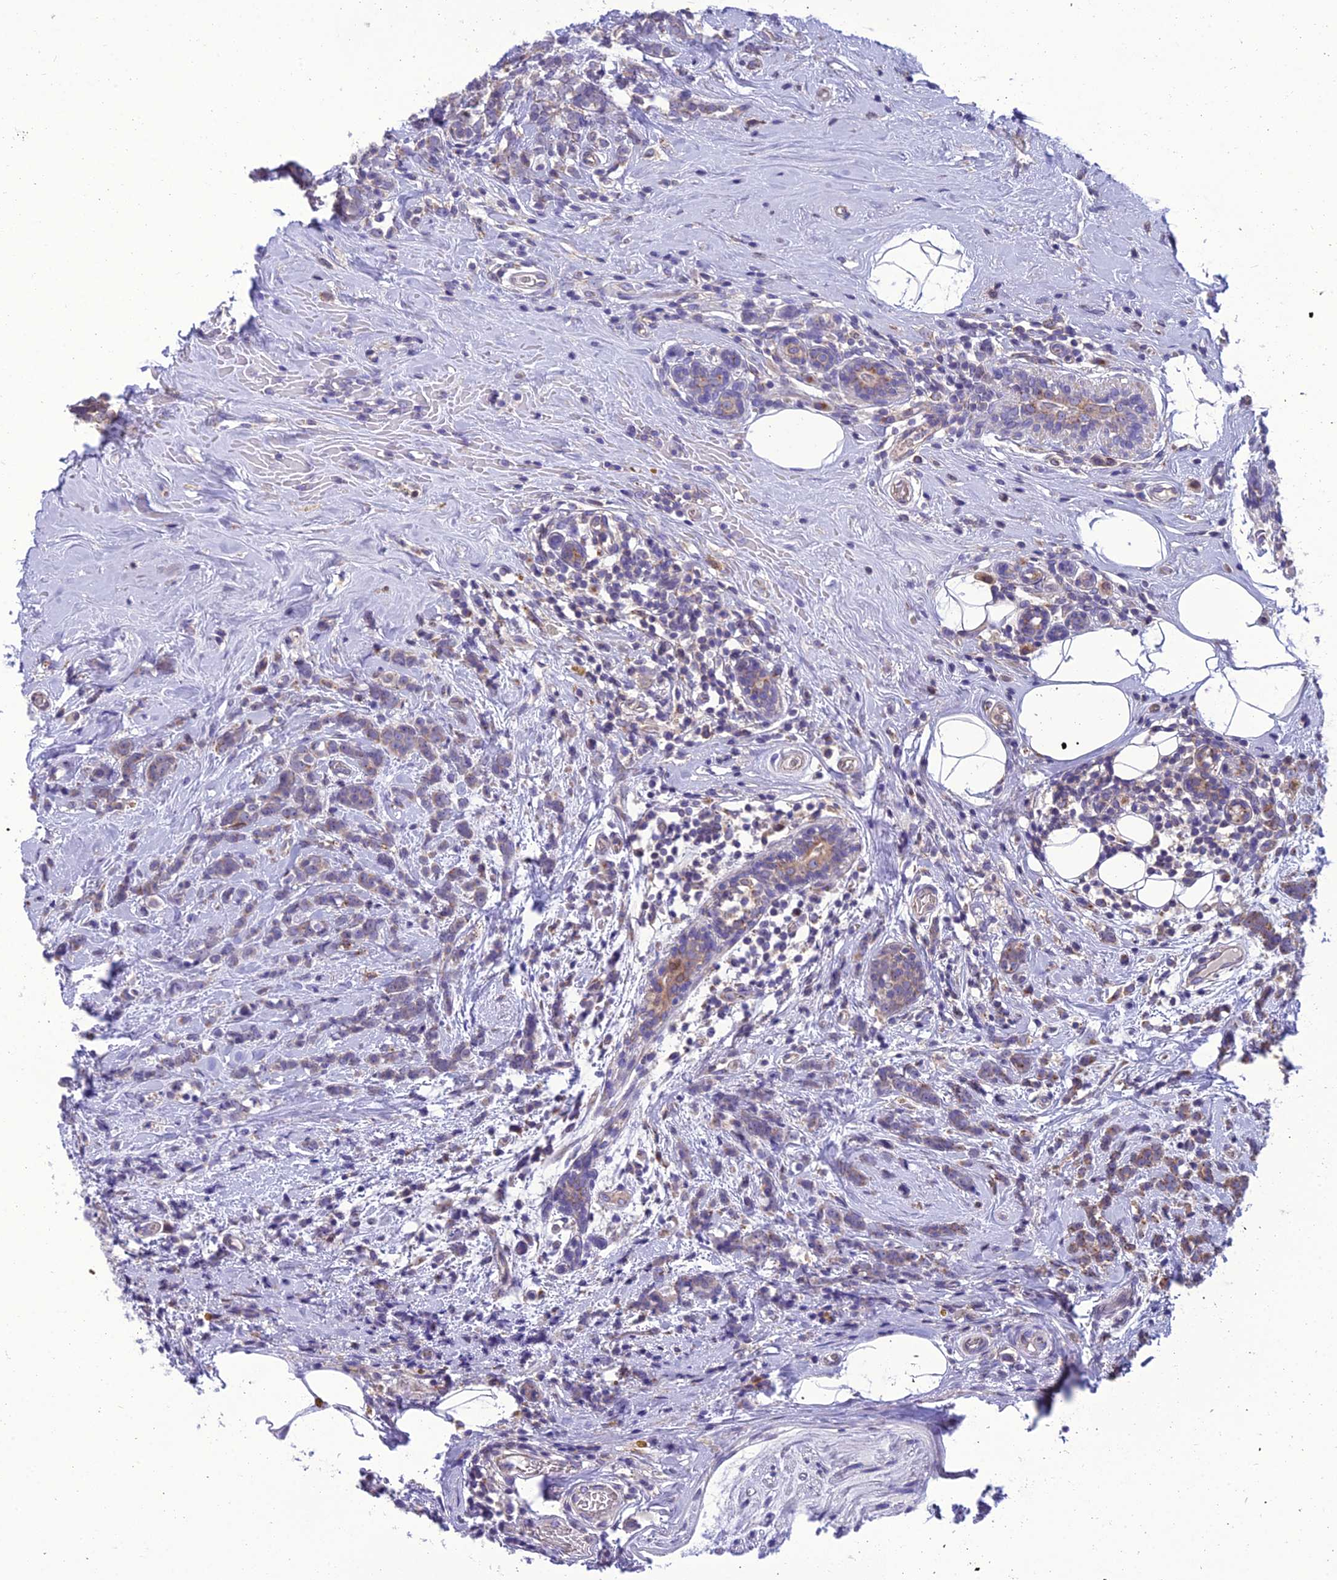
{"staining": {"intensity": "weak", "quantity": ">75%", "location": "cytoplasmic/membranous"}, "tissue": "breast cancer", "cell_type": "Tumor cells", "image_type": "cancer", "snomed": [{"axis": "morphology", "description": "Lobular carcinoma"}, {"axis": "topography", "description": "Breast"}], "caption": "Breast cancer tissue exhibits weak cytoplasmic/membranous positivity in about >75% of tumor cells", "gene": "GOLPH3", "patient": {"sex": "female", "age": 58}}